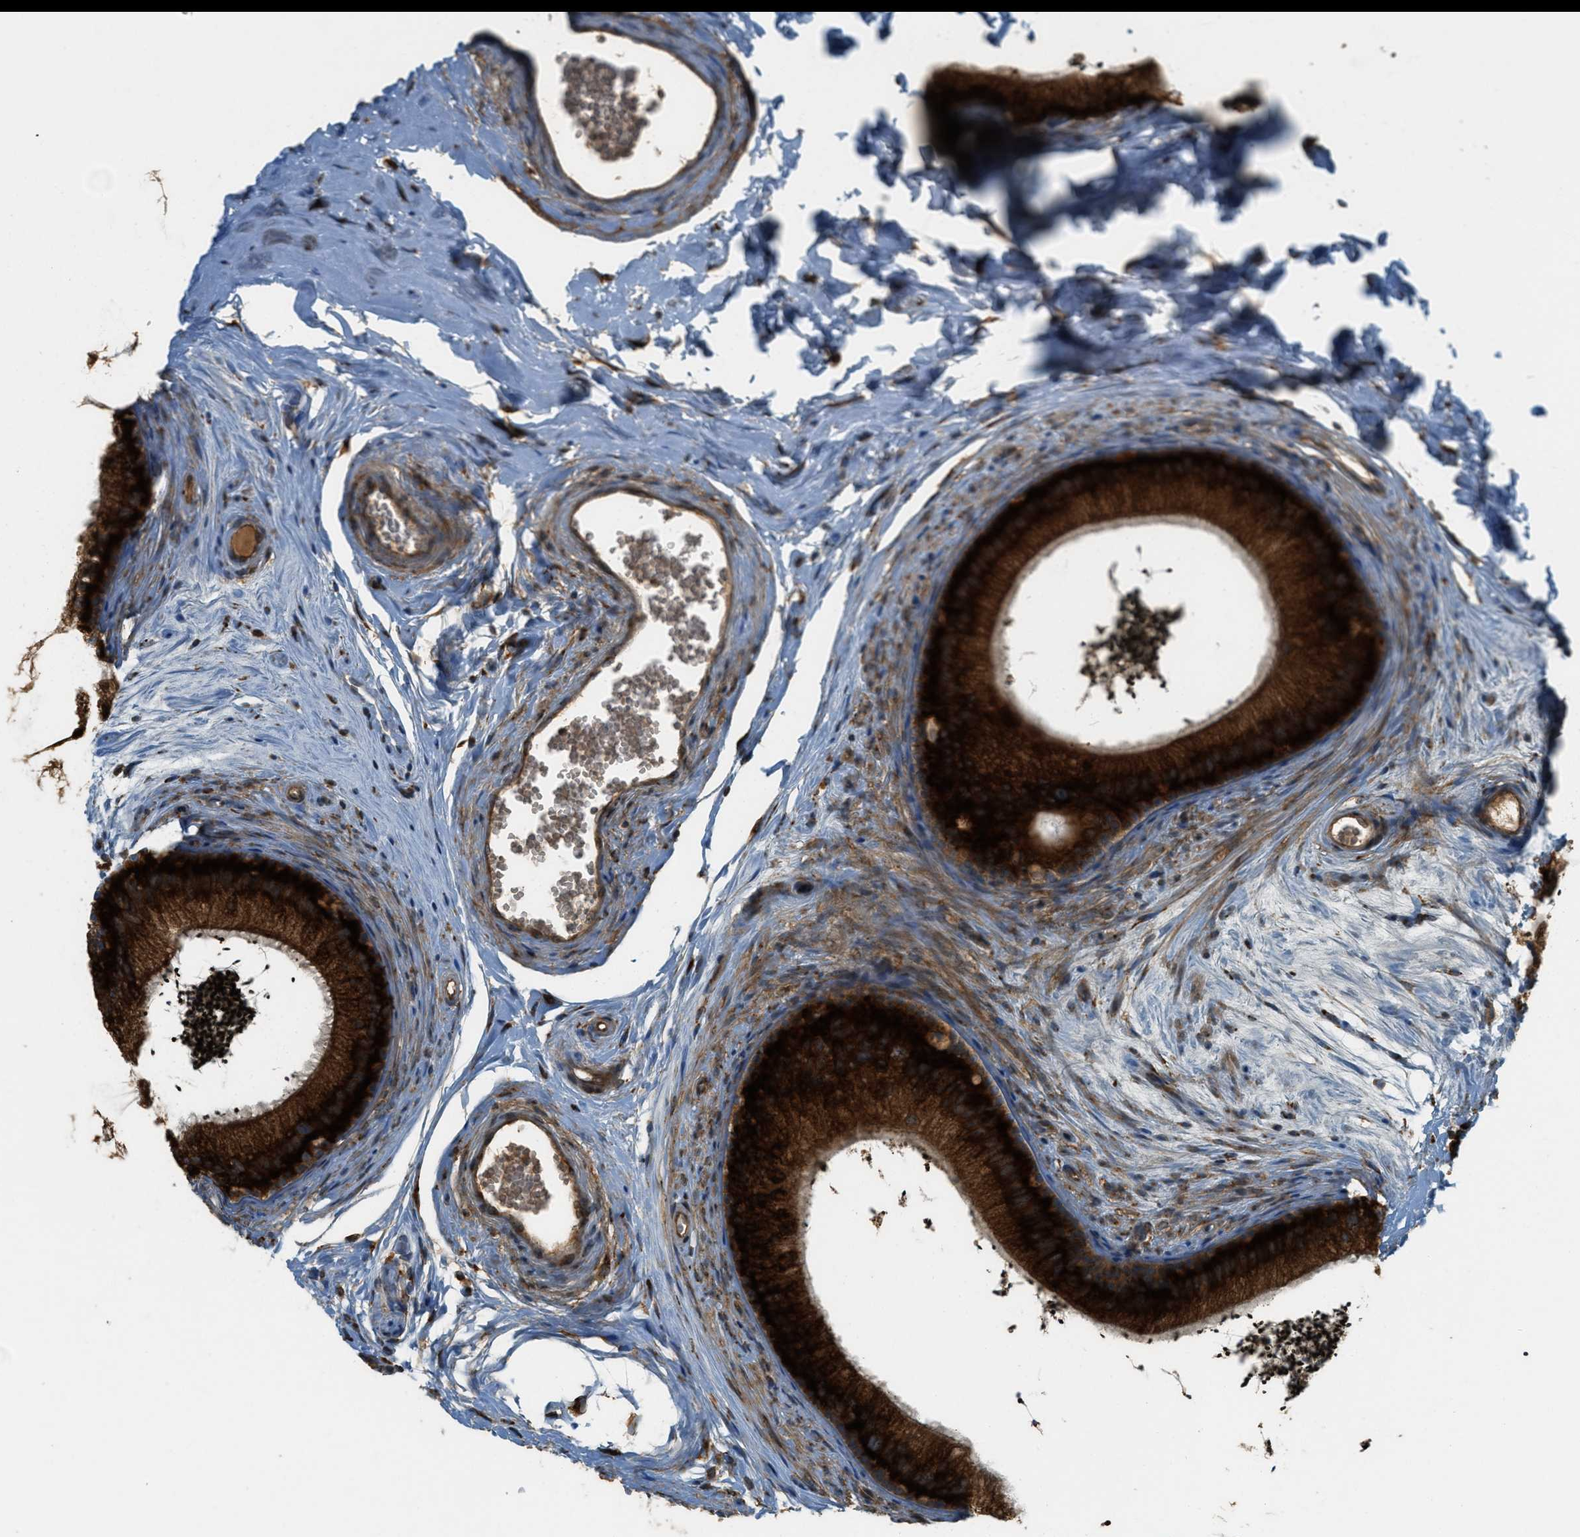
{"staining": {"intensity": "strong", "quantity": ">75%", "location": "cytoplasmic/membranous"}, "tissue": "epididymis", "cell_type": "Glandular cells", "image_type": "normal", "snomed": [{"axis": "morphology", "description": "Normal tissue, NOS"}, {"axis": "topography", "description": "Epididymis"}], "caption": "Brown immunohistochemical staining in benign human epididymis exhibits strong cytoplasmic/membranous positivity in approximately >75% of glandular cells.", "gene": "PCDH18", "patient": {"sex": "male", "age": 56}}